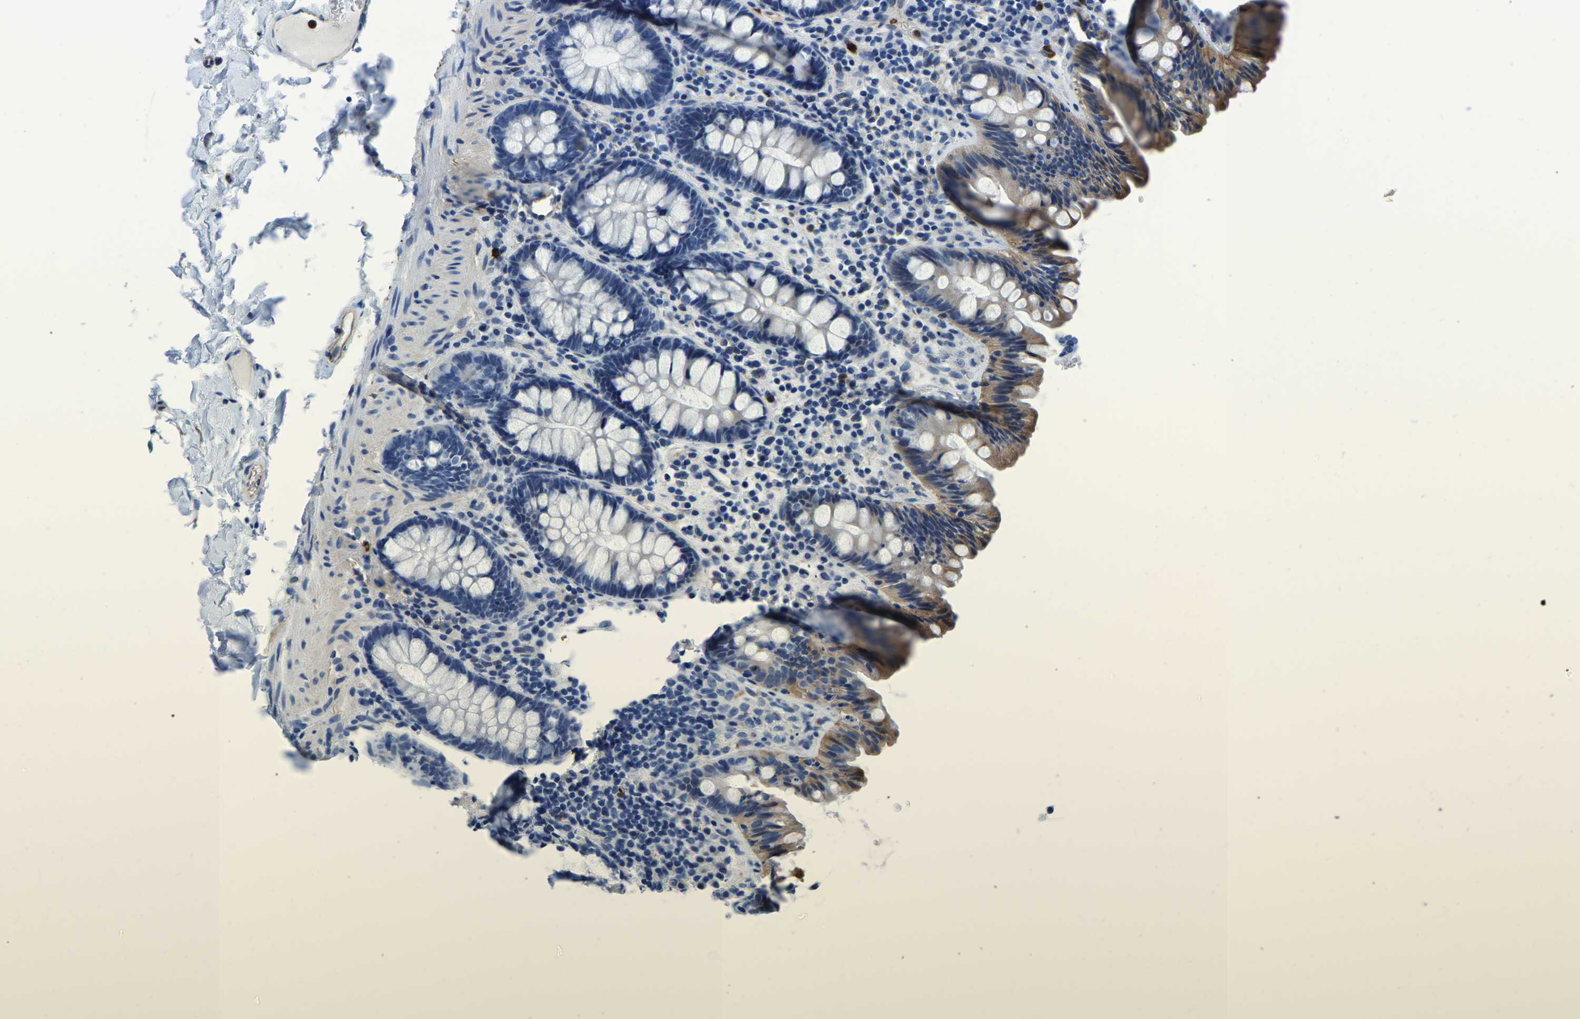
{"staining": {"intensity": "moderate", "quantity": ">75%", "location": "cytoplasmic/membranous"}, "tissue": "colon", "cell_type": "Endothelial cells", "image_type": "normal", "snomed": [{"axis": "morphology", "description": "Normal tissue, NOS"}, {"axis": "topography", "description": "Colon"}], "caption": "Colon stained with DAB (3,3'-diaminobenzidine) IHC demonstrates medium levels of moderate cytoplasmic/membranous expression in about >75% of endothelial cells.", "gene": "MS4A3", "patient": {"sex": "female", "age": 80}}